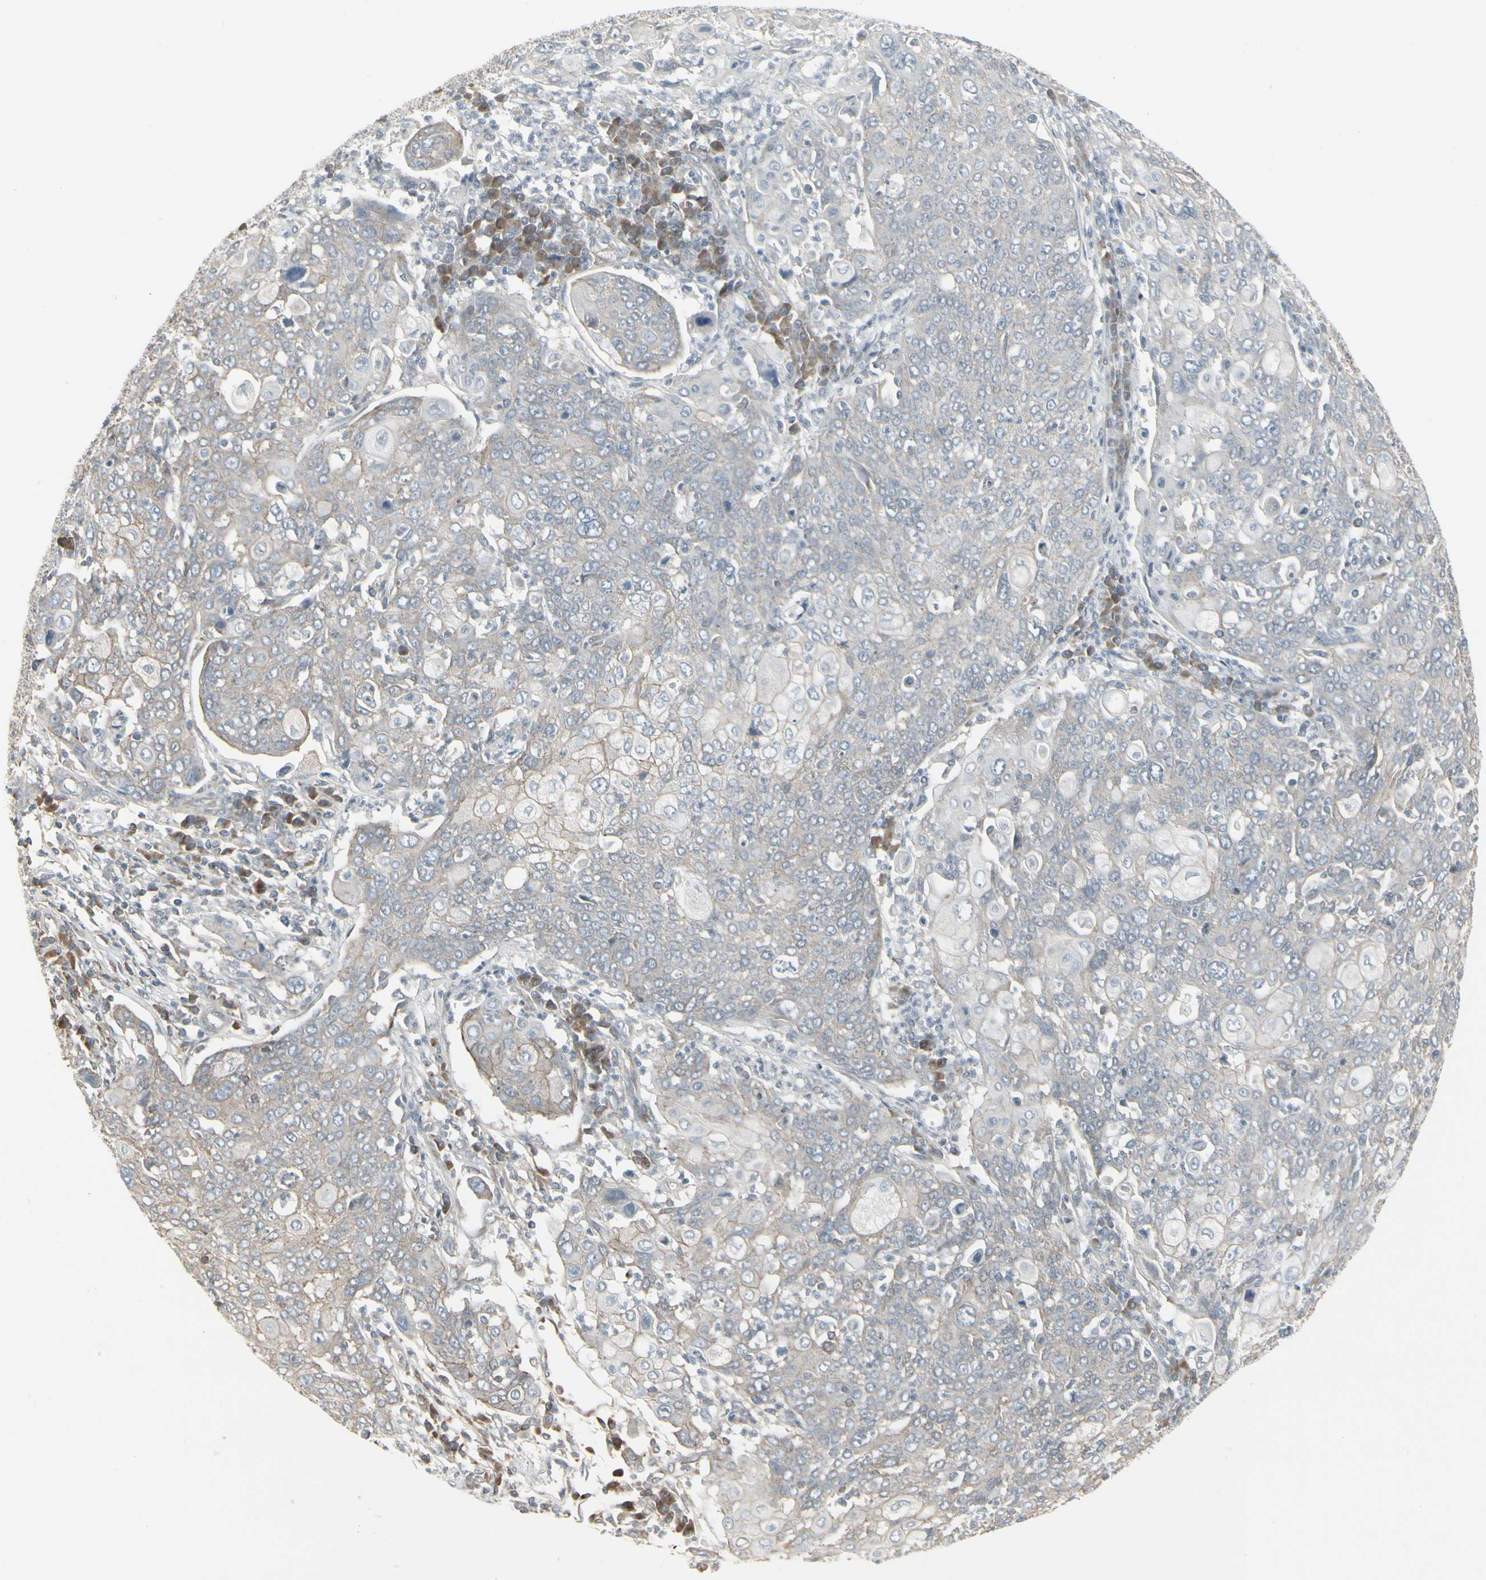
{"staining": {"intensity": "weak", "quantity": ">75%", "location": "cytoplasmic/membranous"}, "tissue": "cervical cancer", "cell_type": "Tumor cells", "image_type": "cancer", "snomed": [{"axis": "morphology", "description": "Squamous cell carcinoma, NOS"}, {"axis": "topography", "description": "Cervix"}], "caption": "Human cervical cancer (squamous cell carcinoma) stained for a protein (brown) shows weak cytoplasmic/membranous positive positivity in about >75% of tumor cells.", "gene": "EPS15", "patient": {"sex": "female", "age": 40}}